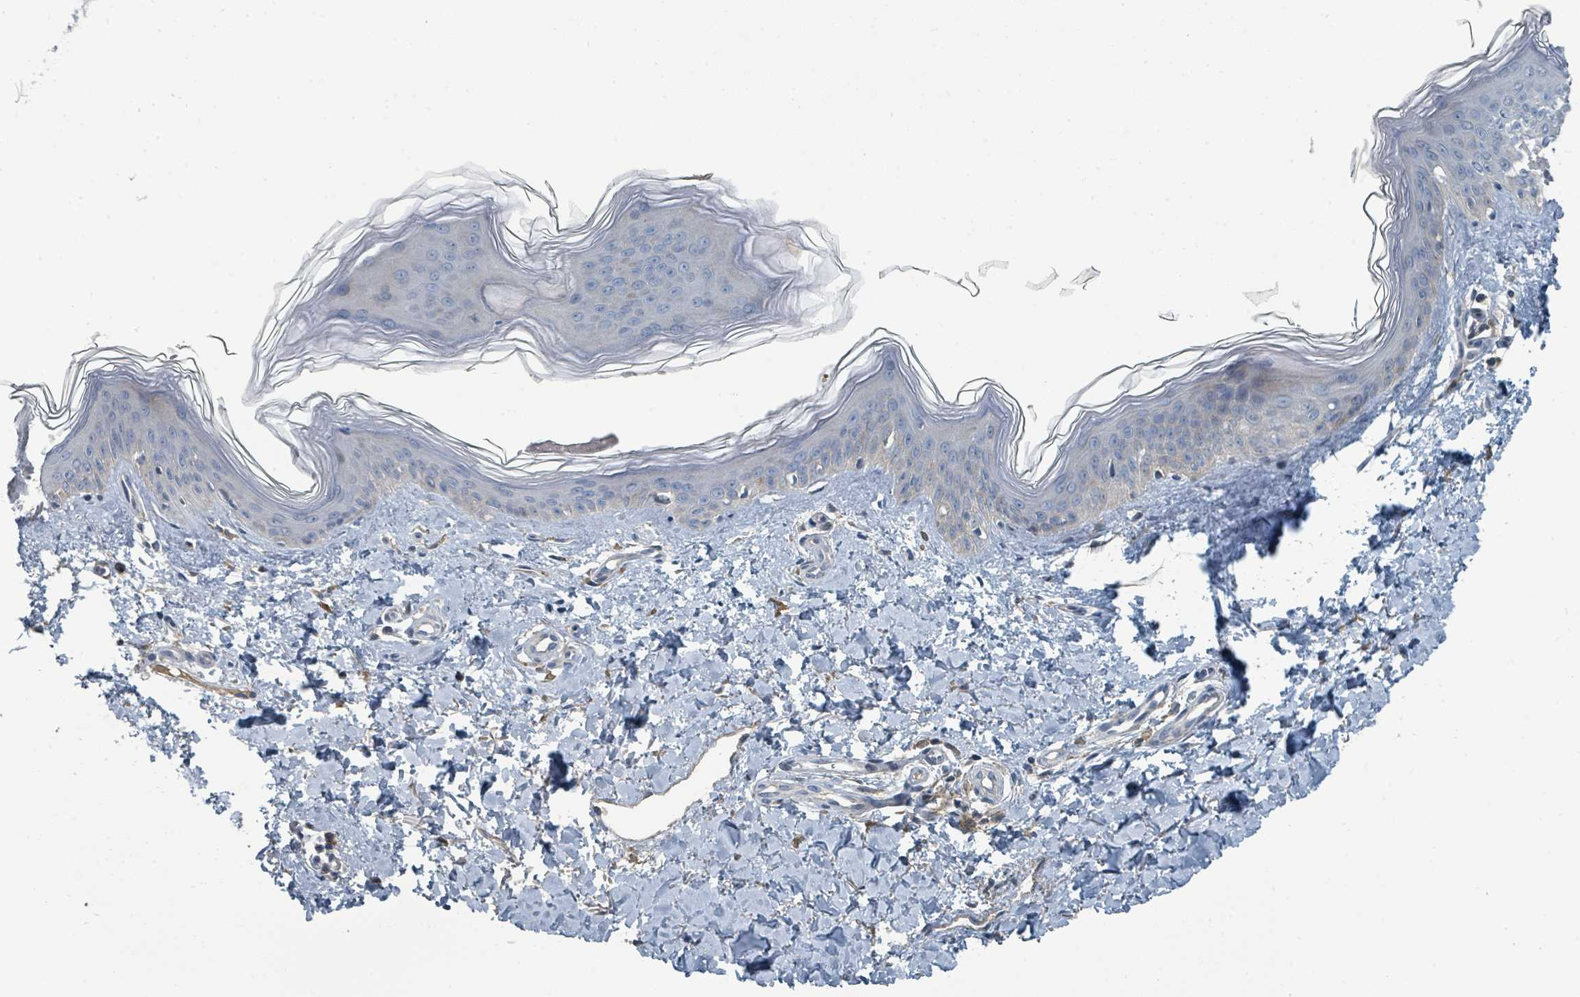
{"staining": {"intensity": "weak", "quantity": ">75%", "location": "cytoplasmic/membranous"}, "tissue": "skin", "cell_type": "Fibroblasts", "image_type": "normal", "snomed": [{"axis": "morphology", "description": "Normal tissue, NOS"}, {"axis": "topography", "description": "Skin"}], "caption": "Approximately >75% of fibroblasts in normal human skin show weak cytoplasmic/membranous protein staining as visualized by brown immunohistochemical staining.", "gene": "SLC44A5", "patient": {"sex": "female", "age": 41}}